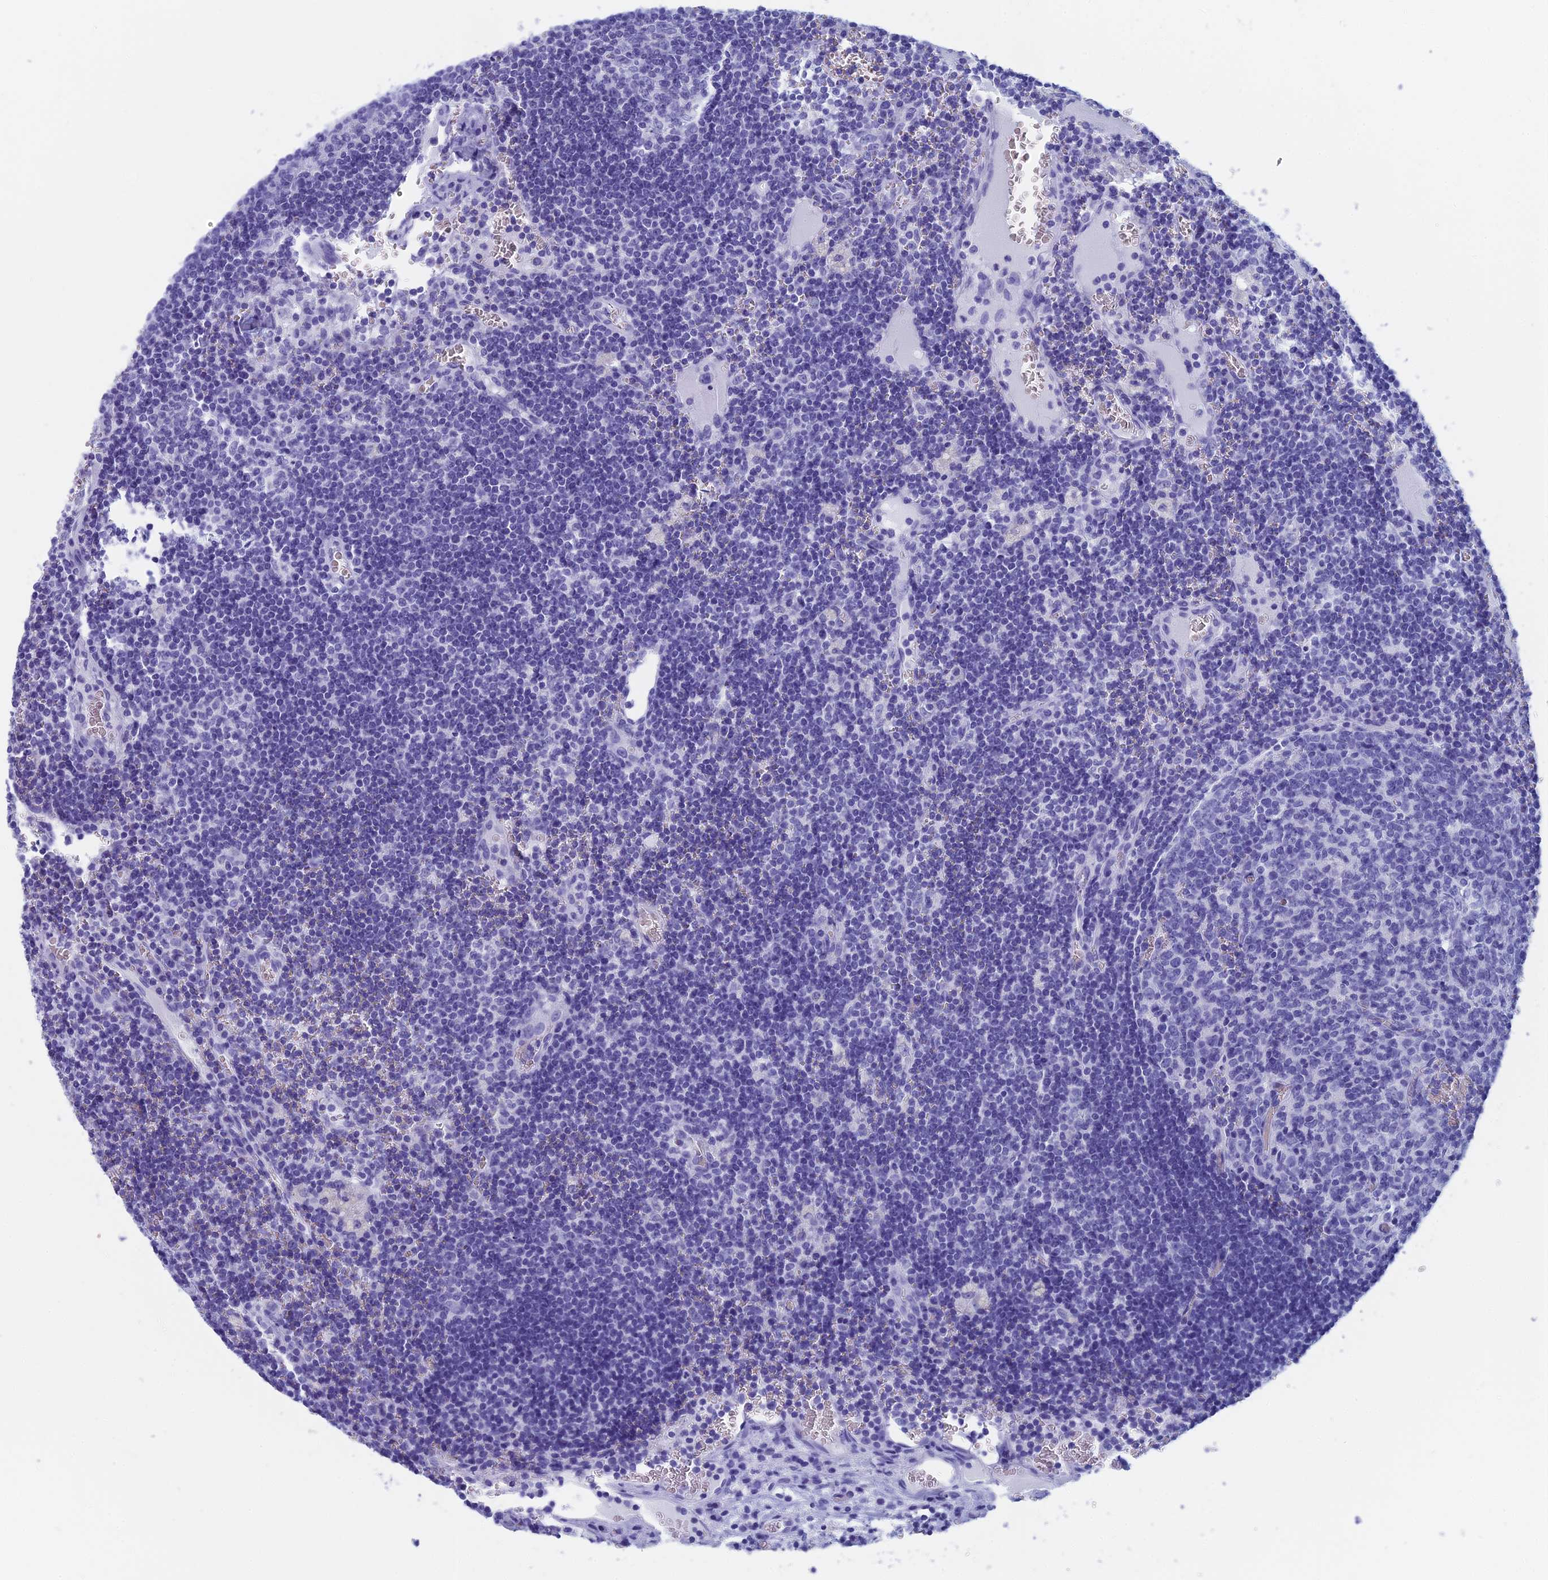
{"staining": {"intensity": "negative", "quantity": "none", "location": "none"}, "tissue": "lymph node", "cell_type": "Germinal center cells", "image_type": "normal", "snomed": [{"axis": "morphology", "description": "Normal tissue, NOS"}, {"axis": "topography", "description": "Lymph node"}], "caption": "High power microscopy micrograph of an IHC image of benign lymph node, revealing no significant positivity in germinal center cells.", "gene": "CAPS", "patient": {"sex": "female", "age": 73}}